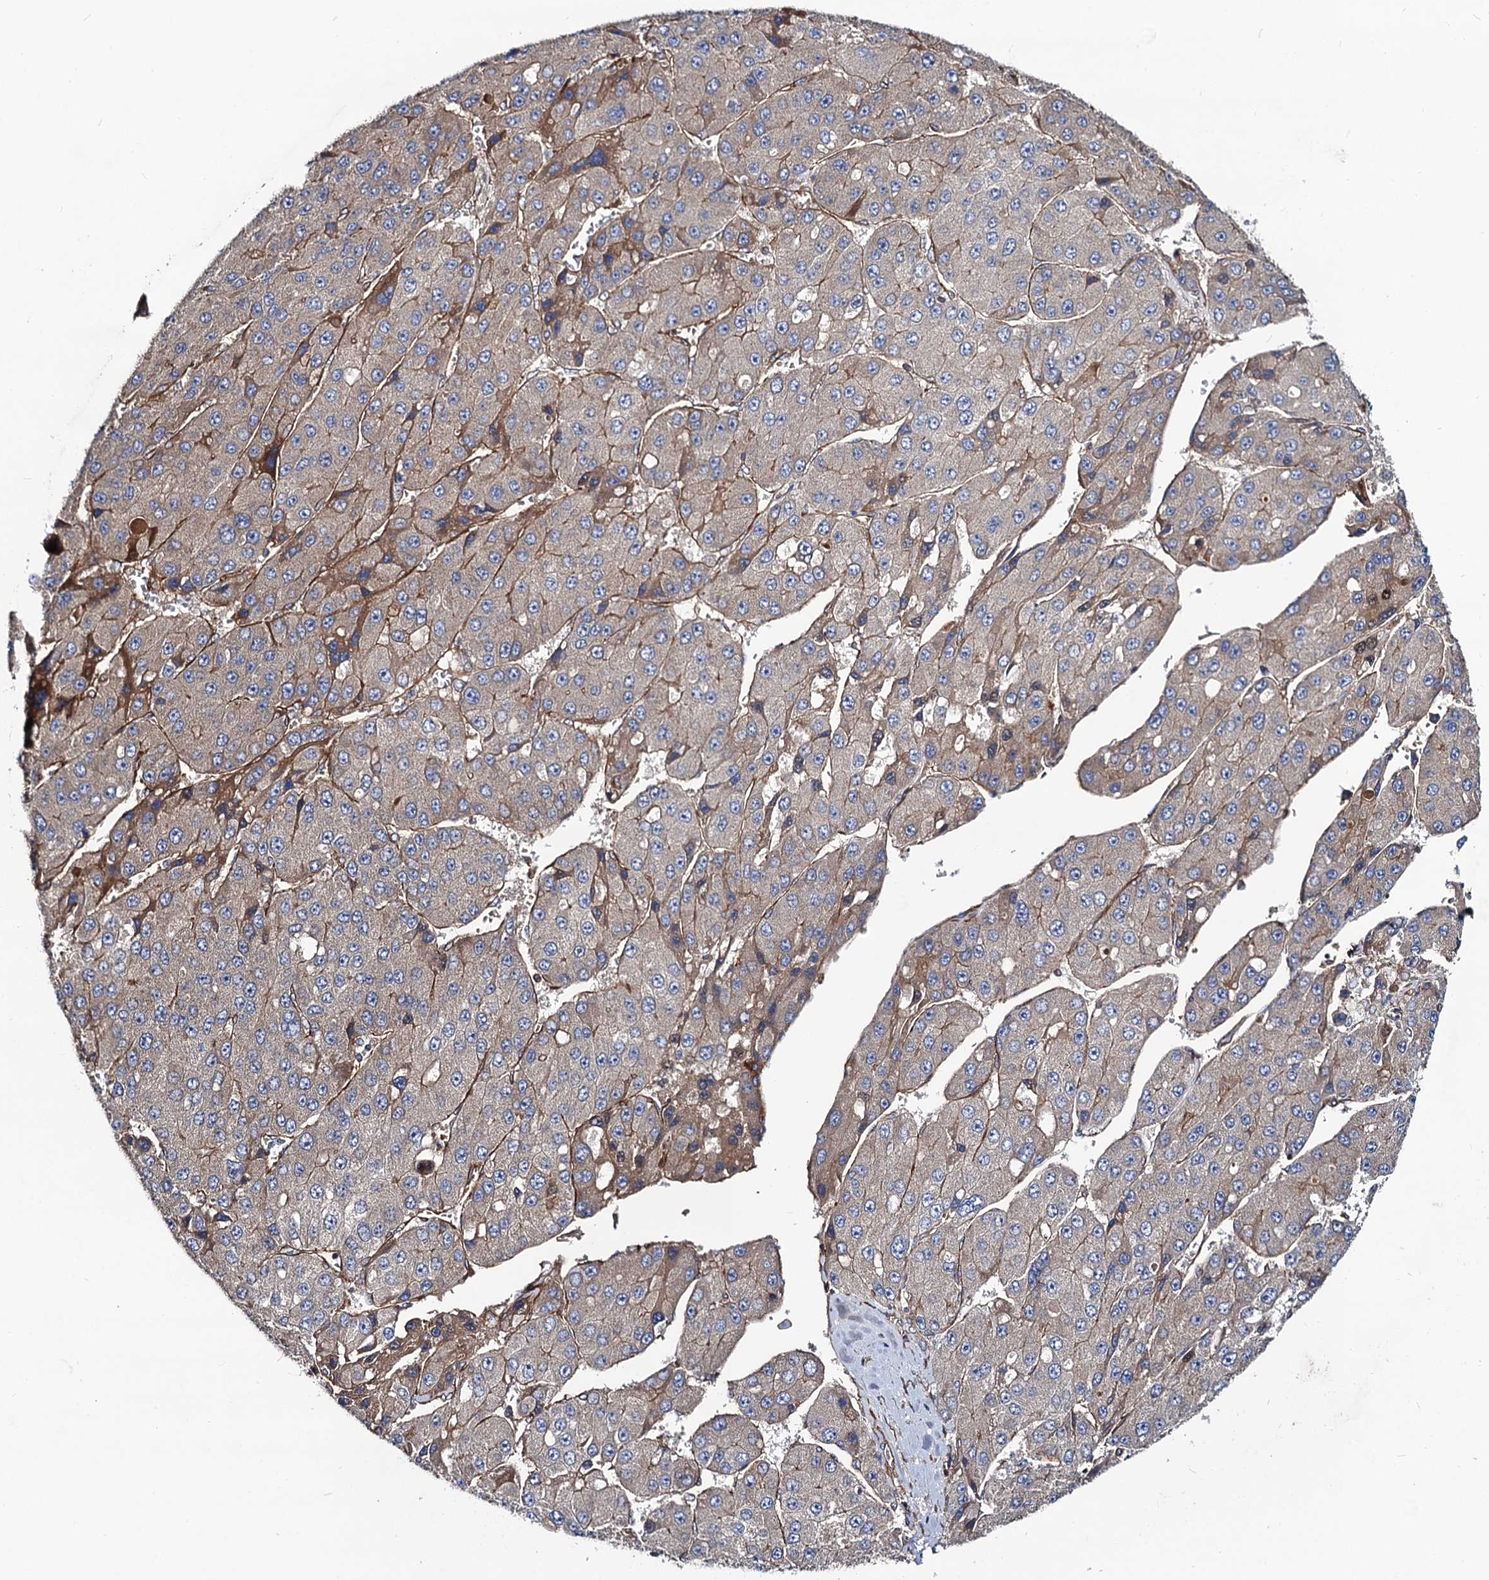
{"staining": {"intensity": "weak", "quantity": ">75%", "location": "cytoplasmic/membranous"}, "tissue": "liver cancer", "cell_type": "Tumor cells", "image_type": "cancer", "snomed": [{"axis": "morphology", "description": "Carcinoma, Hepatocellular, NOS"}, {"axis": "topography", "description": "Liver"}], "caption": "Protein staining of liver cancer tissue exhibits weak cytoplasmic/membranous positivity in approximately >75% of tumor cells. The staining was performed using DAB (3,3'-diaminobenzidine), with brown indicating positive protein expression. Nuclei are stained blue with hematoxylin.", "gene": "CIP2A", "patient": {"sex": "female", "age": 73}}